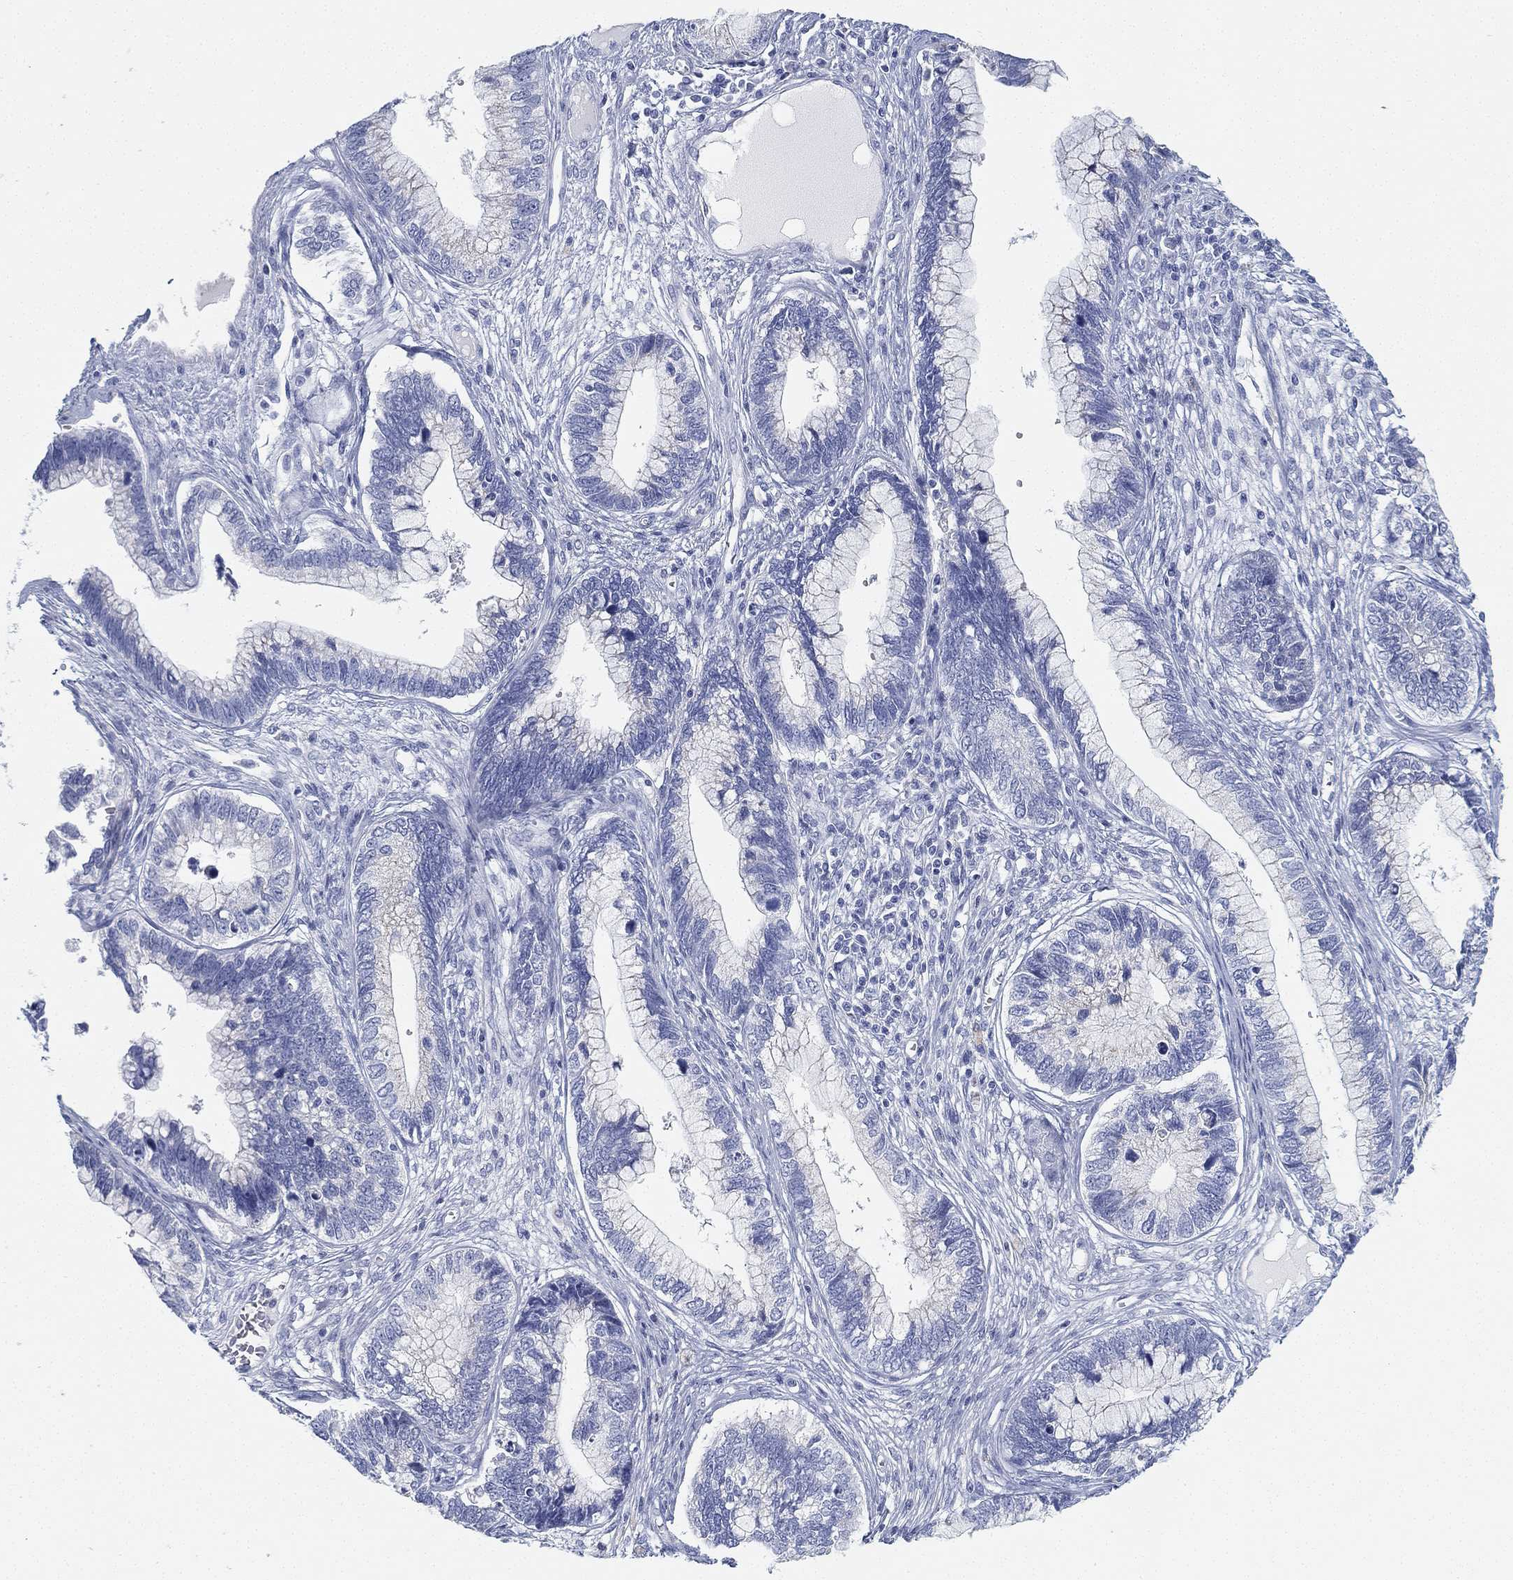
{"staining": {"intensity": "negative", "quantity": "none", "location": "none"}, "tissue": "cervical cancer", "cell_type": "Tumor cells", "image_type": "cancer", "snomed": [{"axis": "morphology", "description": "Adenocarcinoma, NOS"}, {"axis": "topography", "description": "Cervix"}], "caption": "A photomicrograph of adenocarcinoma (cervical) stained for a protein demonstrates no brown staining in tumor cells.", "gene": "GPR61", "patient": {"sex": "female", "age": 44}}